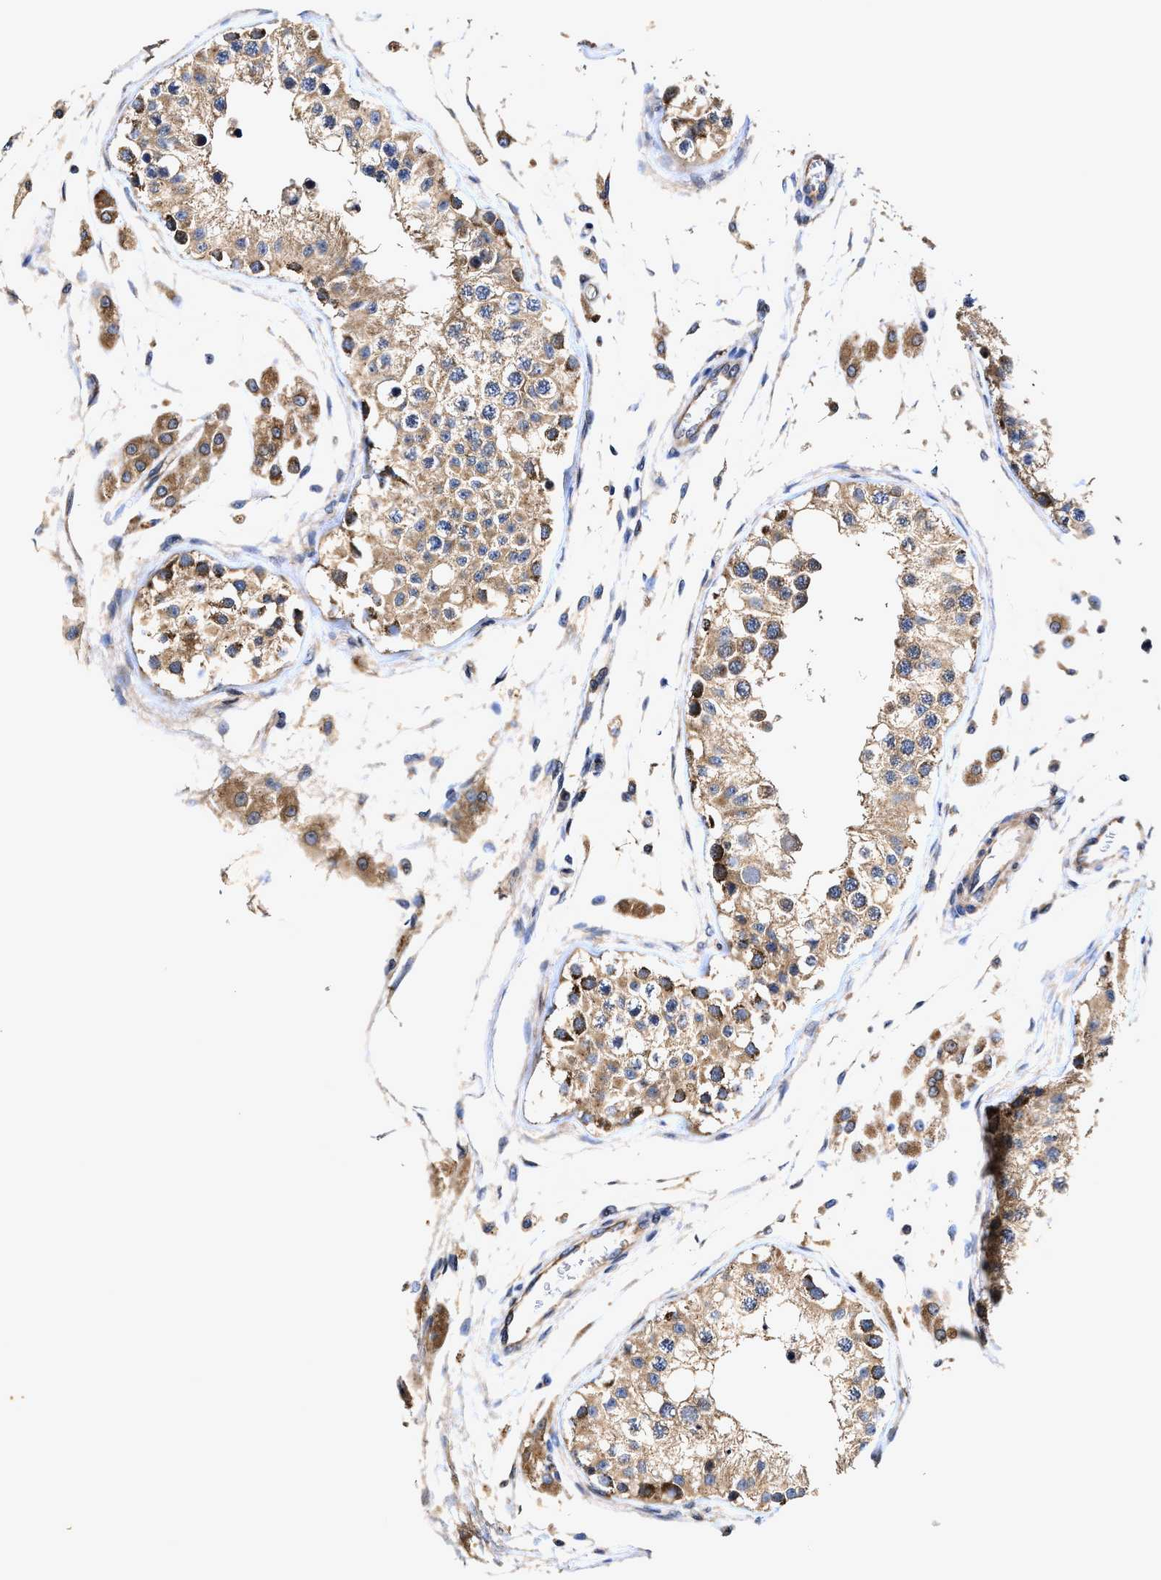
{"staining": {"intensity": "moderate", "quantity": ">75%", "location": "cytoplasmic/membranous"}, "tissue": "testis", "cell_type": "Cells in seminiferous ducts", "image_type": "normal", "snomed": [{"axis": "morphology", "description": "Normal tissue, NOS"}, {"axis": "morphology", "description": "Adenocarcinoma, metastatic, NOS"}, {"axis": "topography", "description": "Testis"}], "caption": "A brown stain shows moderate cytoplasmic/membranous expression of a protein in cells in seminiferous ducts of unremarkable human testis. The protein is shown in brown color, while the nuclei are stained blue.", "gene": "EFNA4", "patient": {"sex": "male", "age": 26}}